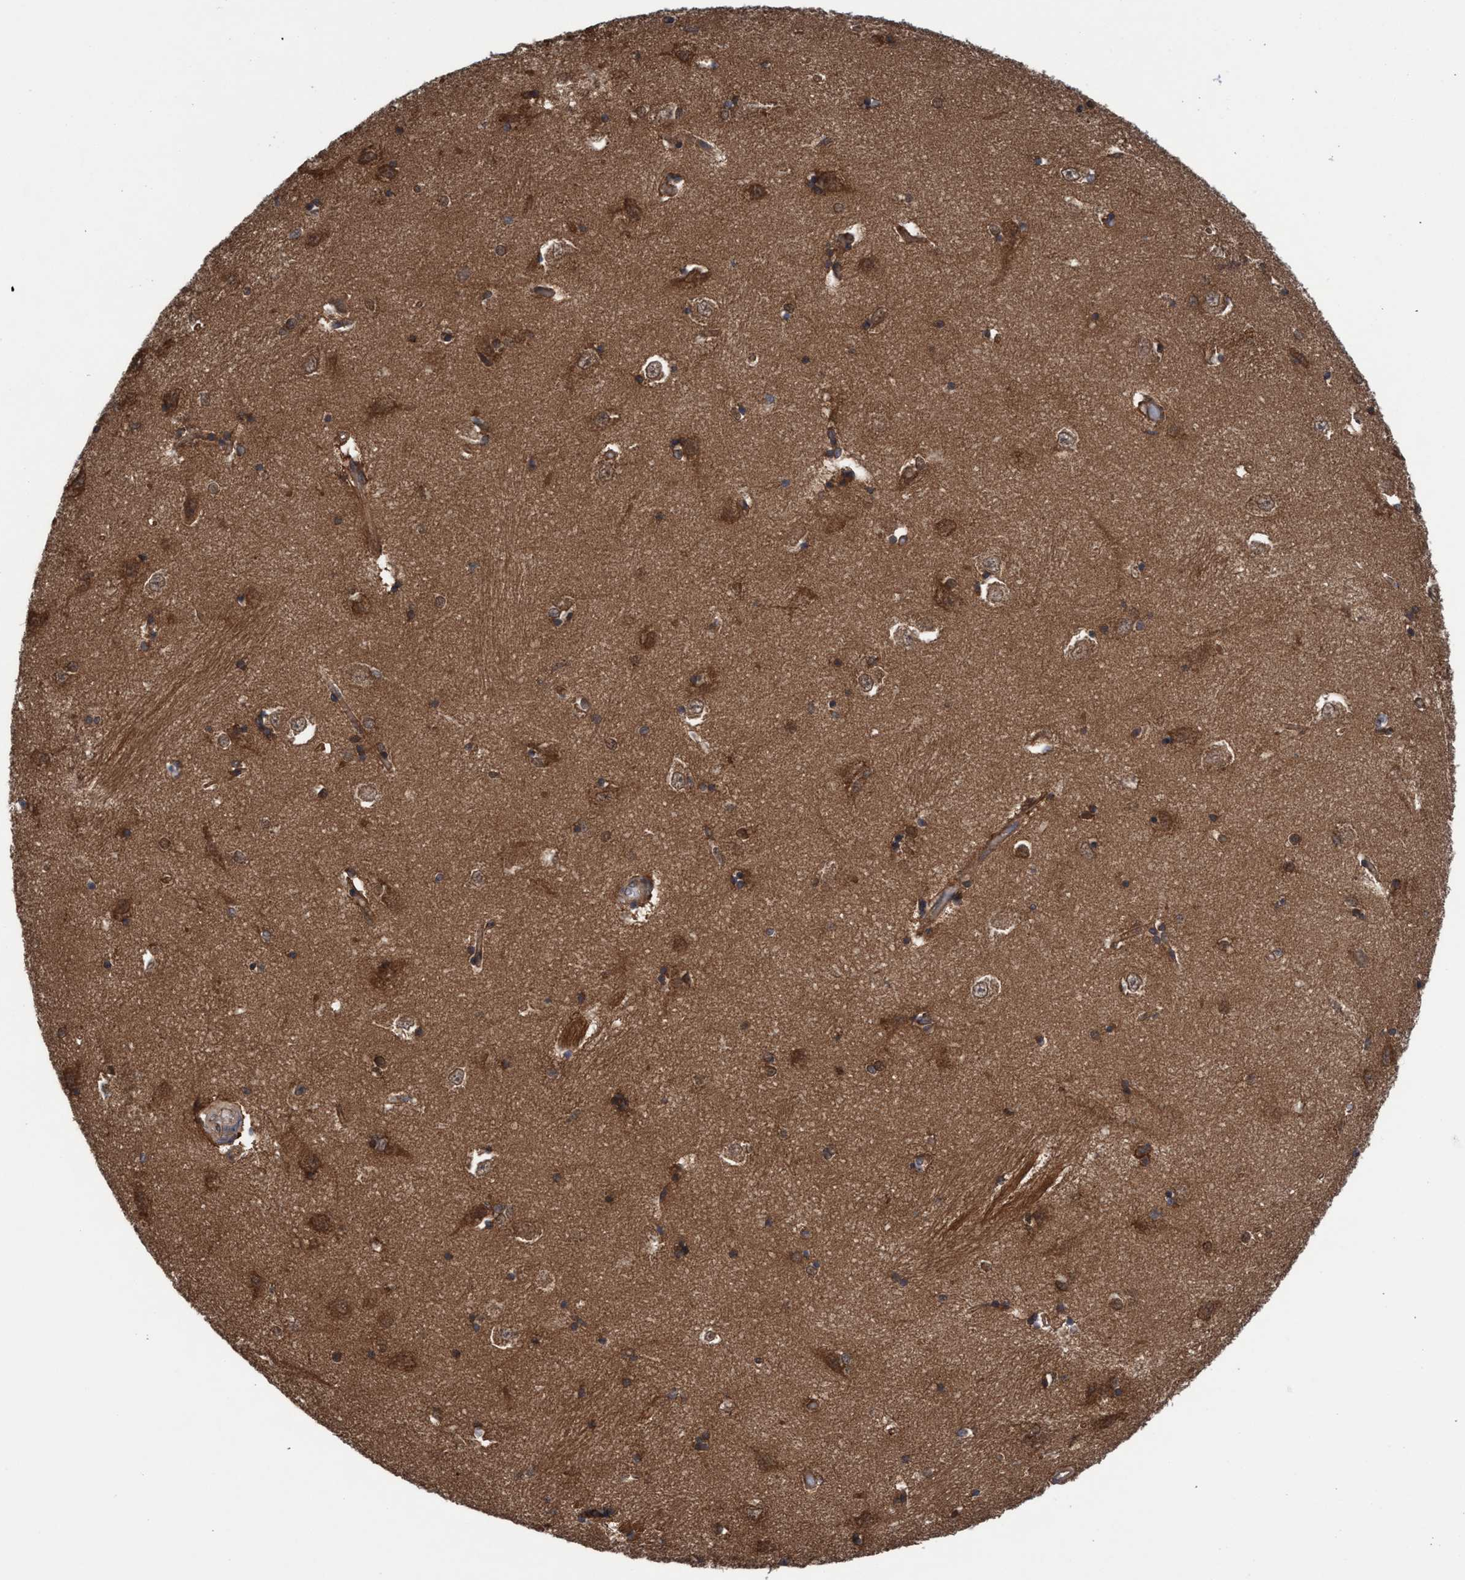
{"staining": {"intensity": "moderate", "quantity": ">75%", "location": "cytoplasmic/membranous"}, "tissue": "hippocampus", "cell_type": "Glial cells", "image_type": "normal", "snomed": [{"axis": "morphology", "description": "Normal tissue, NOS"}, {"axis": "topography", "description": "Hippocampus"}], "caption": "Unremarkable hippocampus was stained to show a protein in brown. There is medium levels of moderate cytoplasmic/membranous expression in about >75% of glial cells. (brown staining indicates protein expression, while blue staining denotes nuclei).", "gene": "GLOD4", "patient": {"sex": "male", "age": 45}}